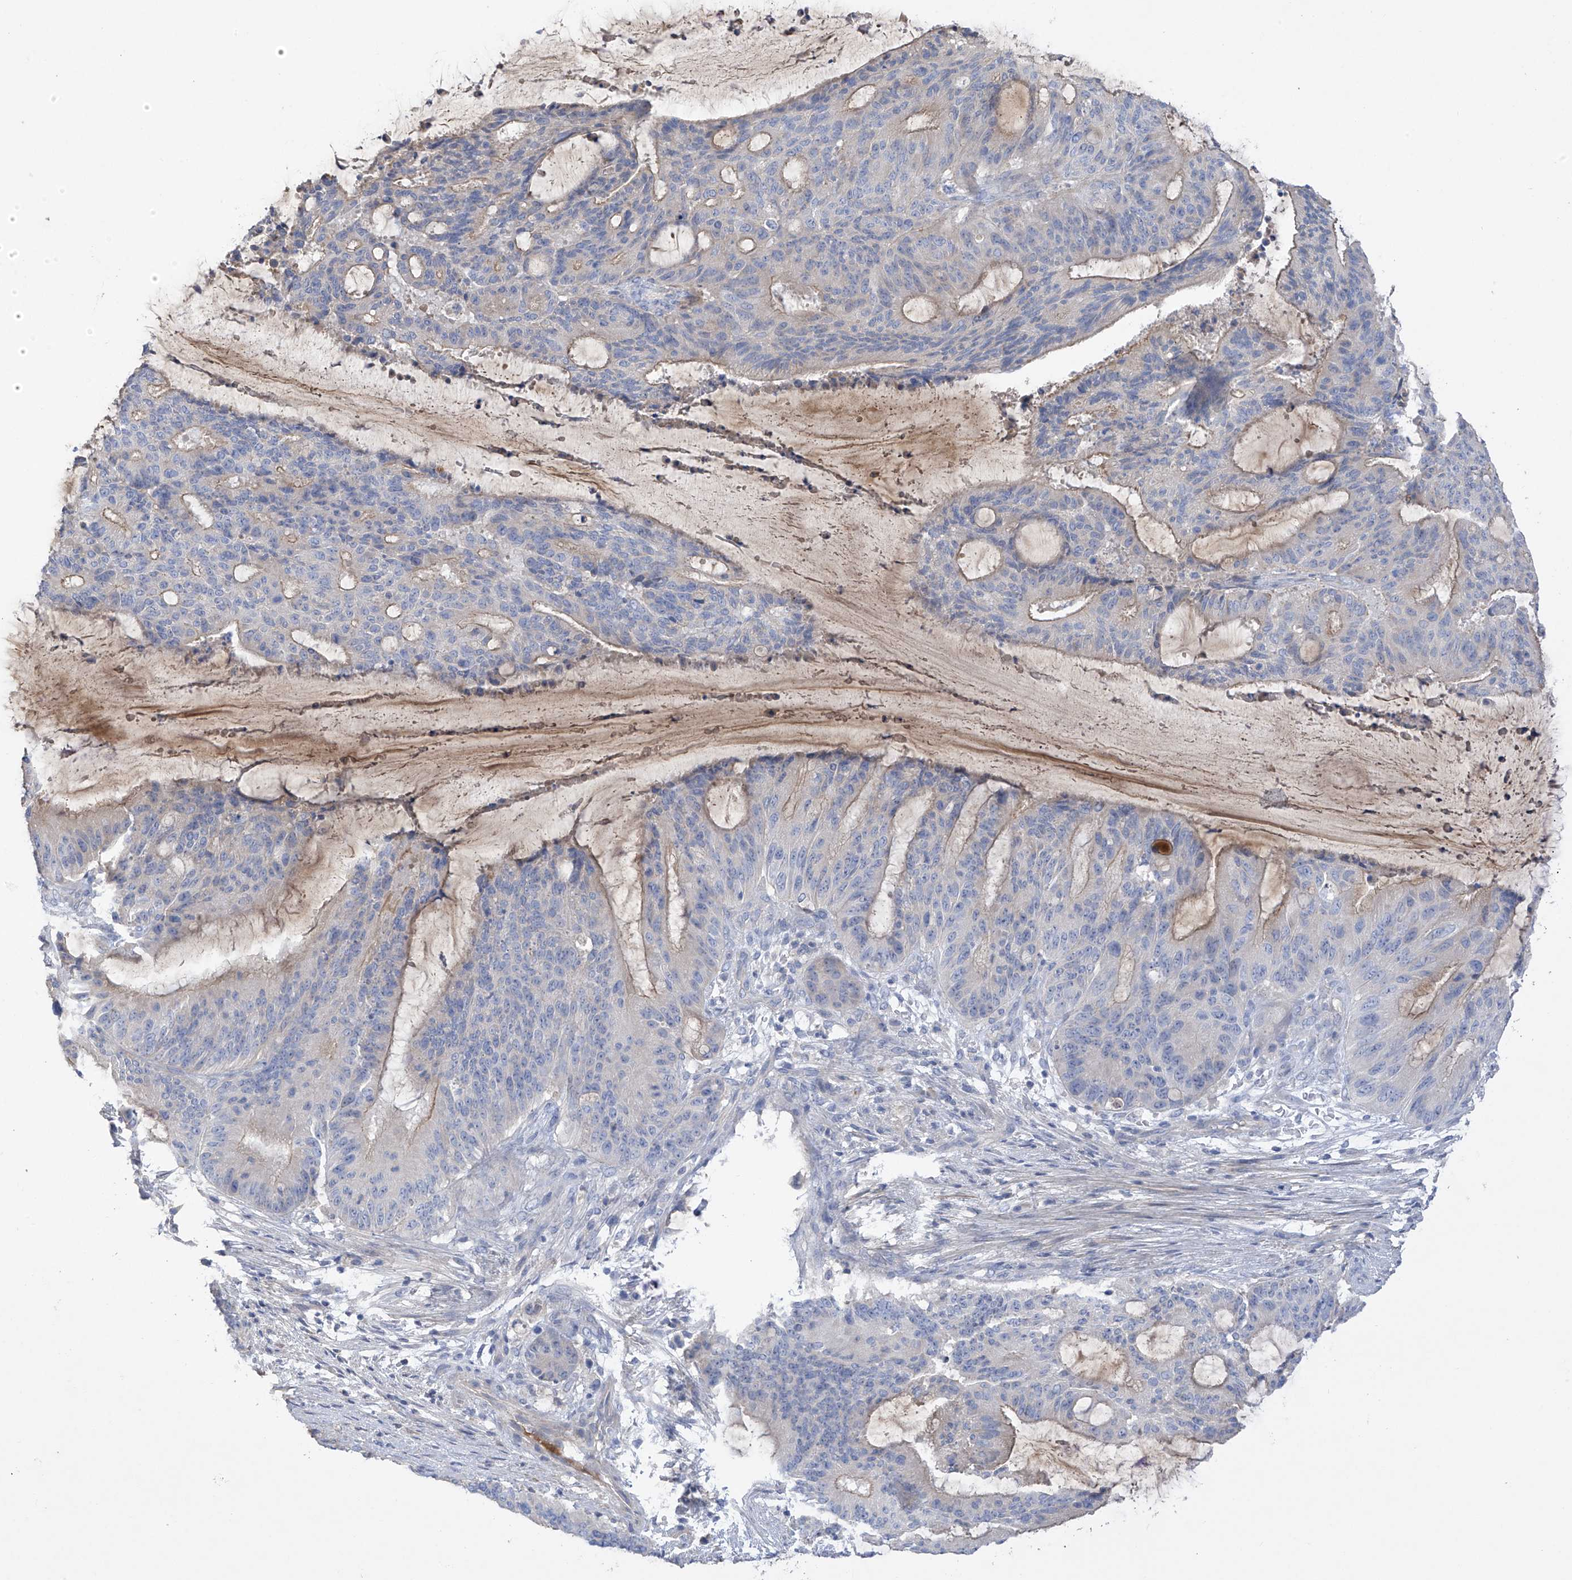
{"staining": {"intensity": "weak", "quantity": "25%-75%", "location": "cytoplasmic/membranous"}, "tissue": "liver cancer", "cell_type": "Tumor cells", "image_type": "cancer", "snomed": [{"axis": "morphology", "description": "Normal tissue, NOS"}, {"axis": "morphology", "description": "Cholangiocarcinoma"}, {"axis": "topography", "description": "Liver"}, {"axis": "topography", "description": "Peripheral nerve tissue"}], "caption": "Immunohistochemical staining of human liver cancer displays low levels of weak cytoplasmic/membranous staining in about 25%-75% of tumor cells.", "gene": "PRSS12", "patient": {"sex": "female", "age": 73}}